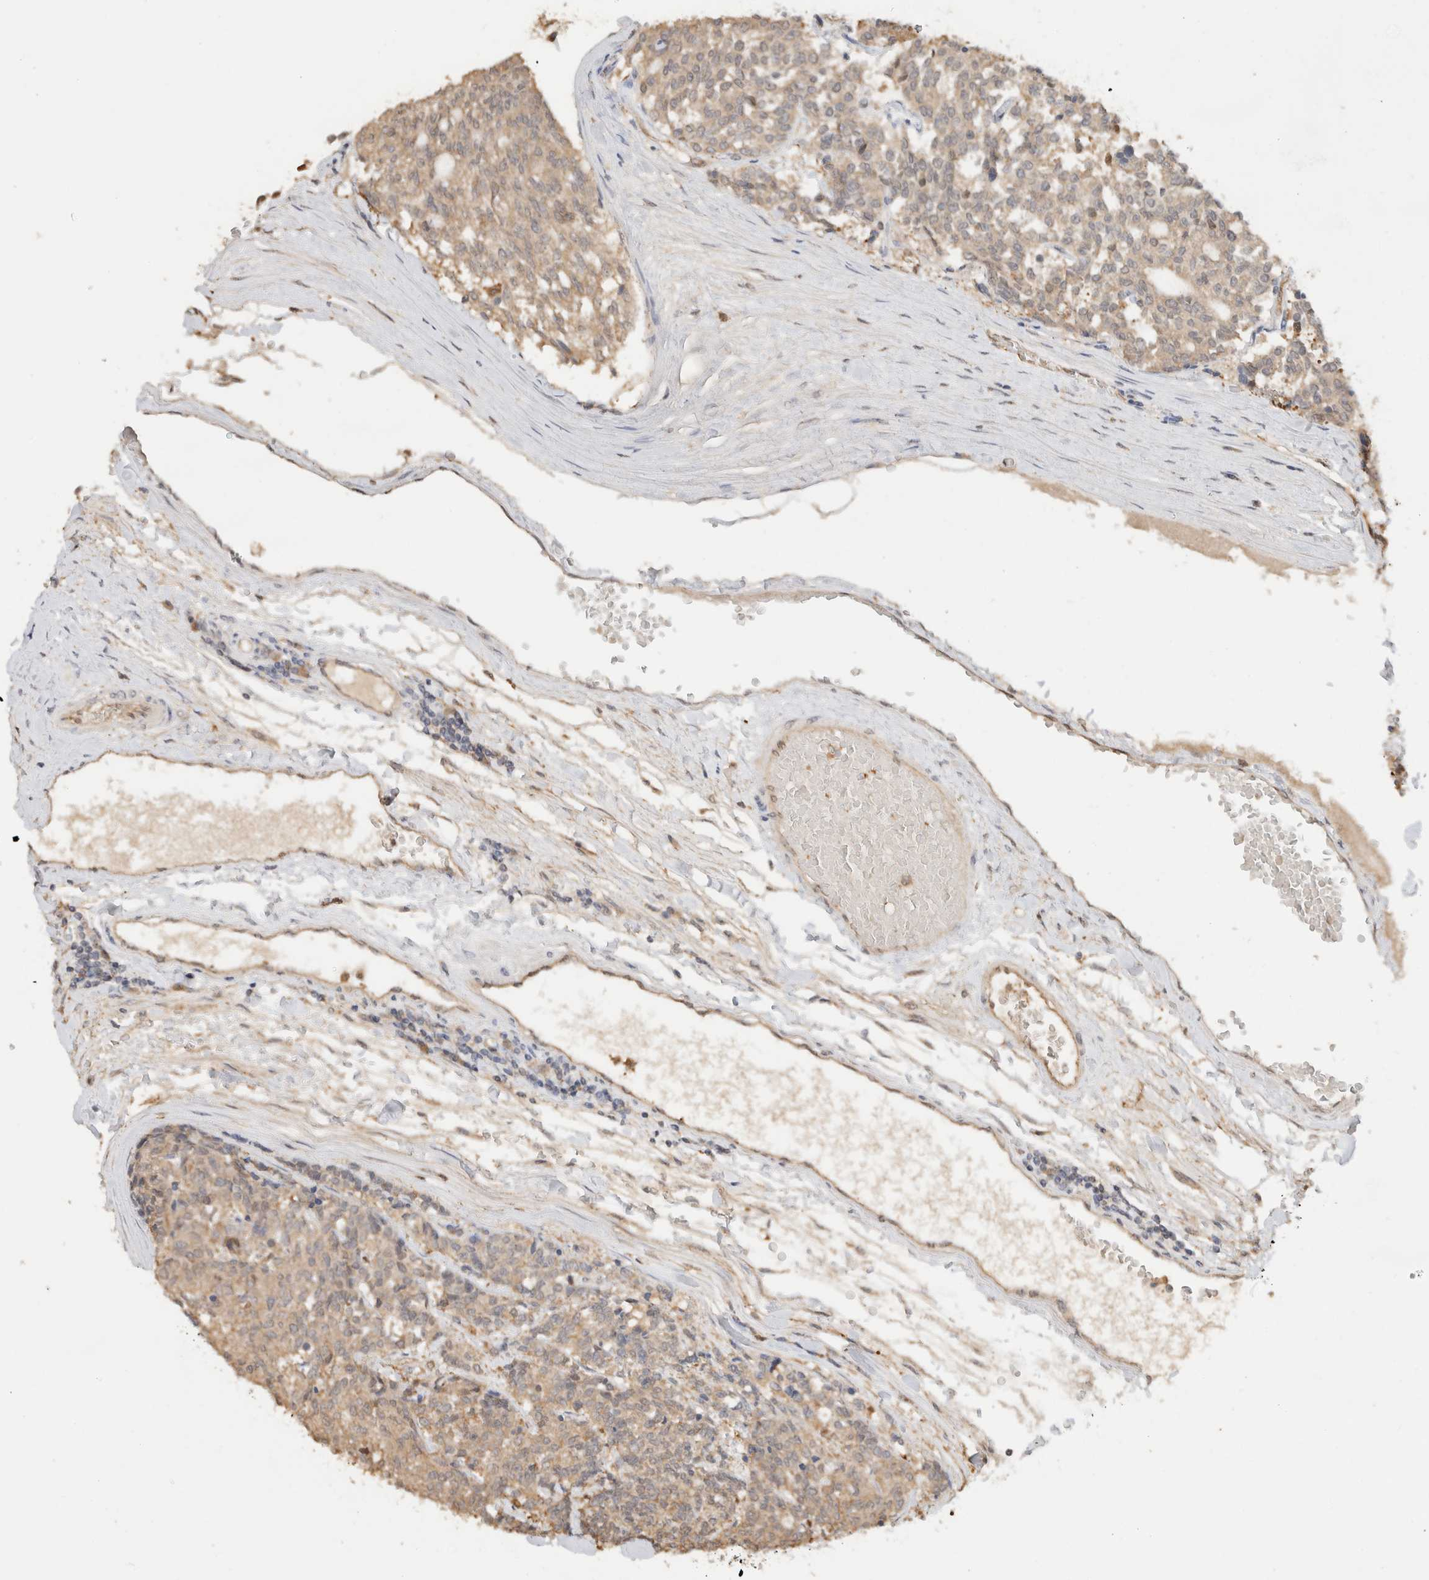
{"staining": {"intensity": "weak", "quantity": "25%-75%", "location": "cytoplasmic/membranous"}, "tissue": "carcinoid", "cell_type": "Tumor cells", "image_type": "cancer", "snomed": [{"axis": "morphology", "description": "Carcinoid, malignant, NOS"}, {"axis": "topography", "description": "Pancreas"}], "caption": "Weak cytoplasmic/membranous positivity for a protein is present in approximately 25%-75% of tumor cells of carcinoid (malignant) using immunohistochemistry.", "gene": "YWHAH", "patient": {"sex": "female", "age": 54}}